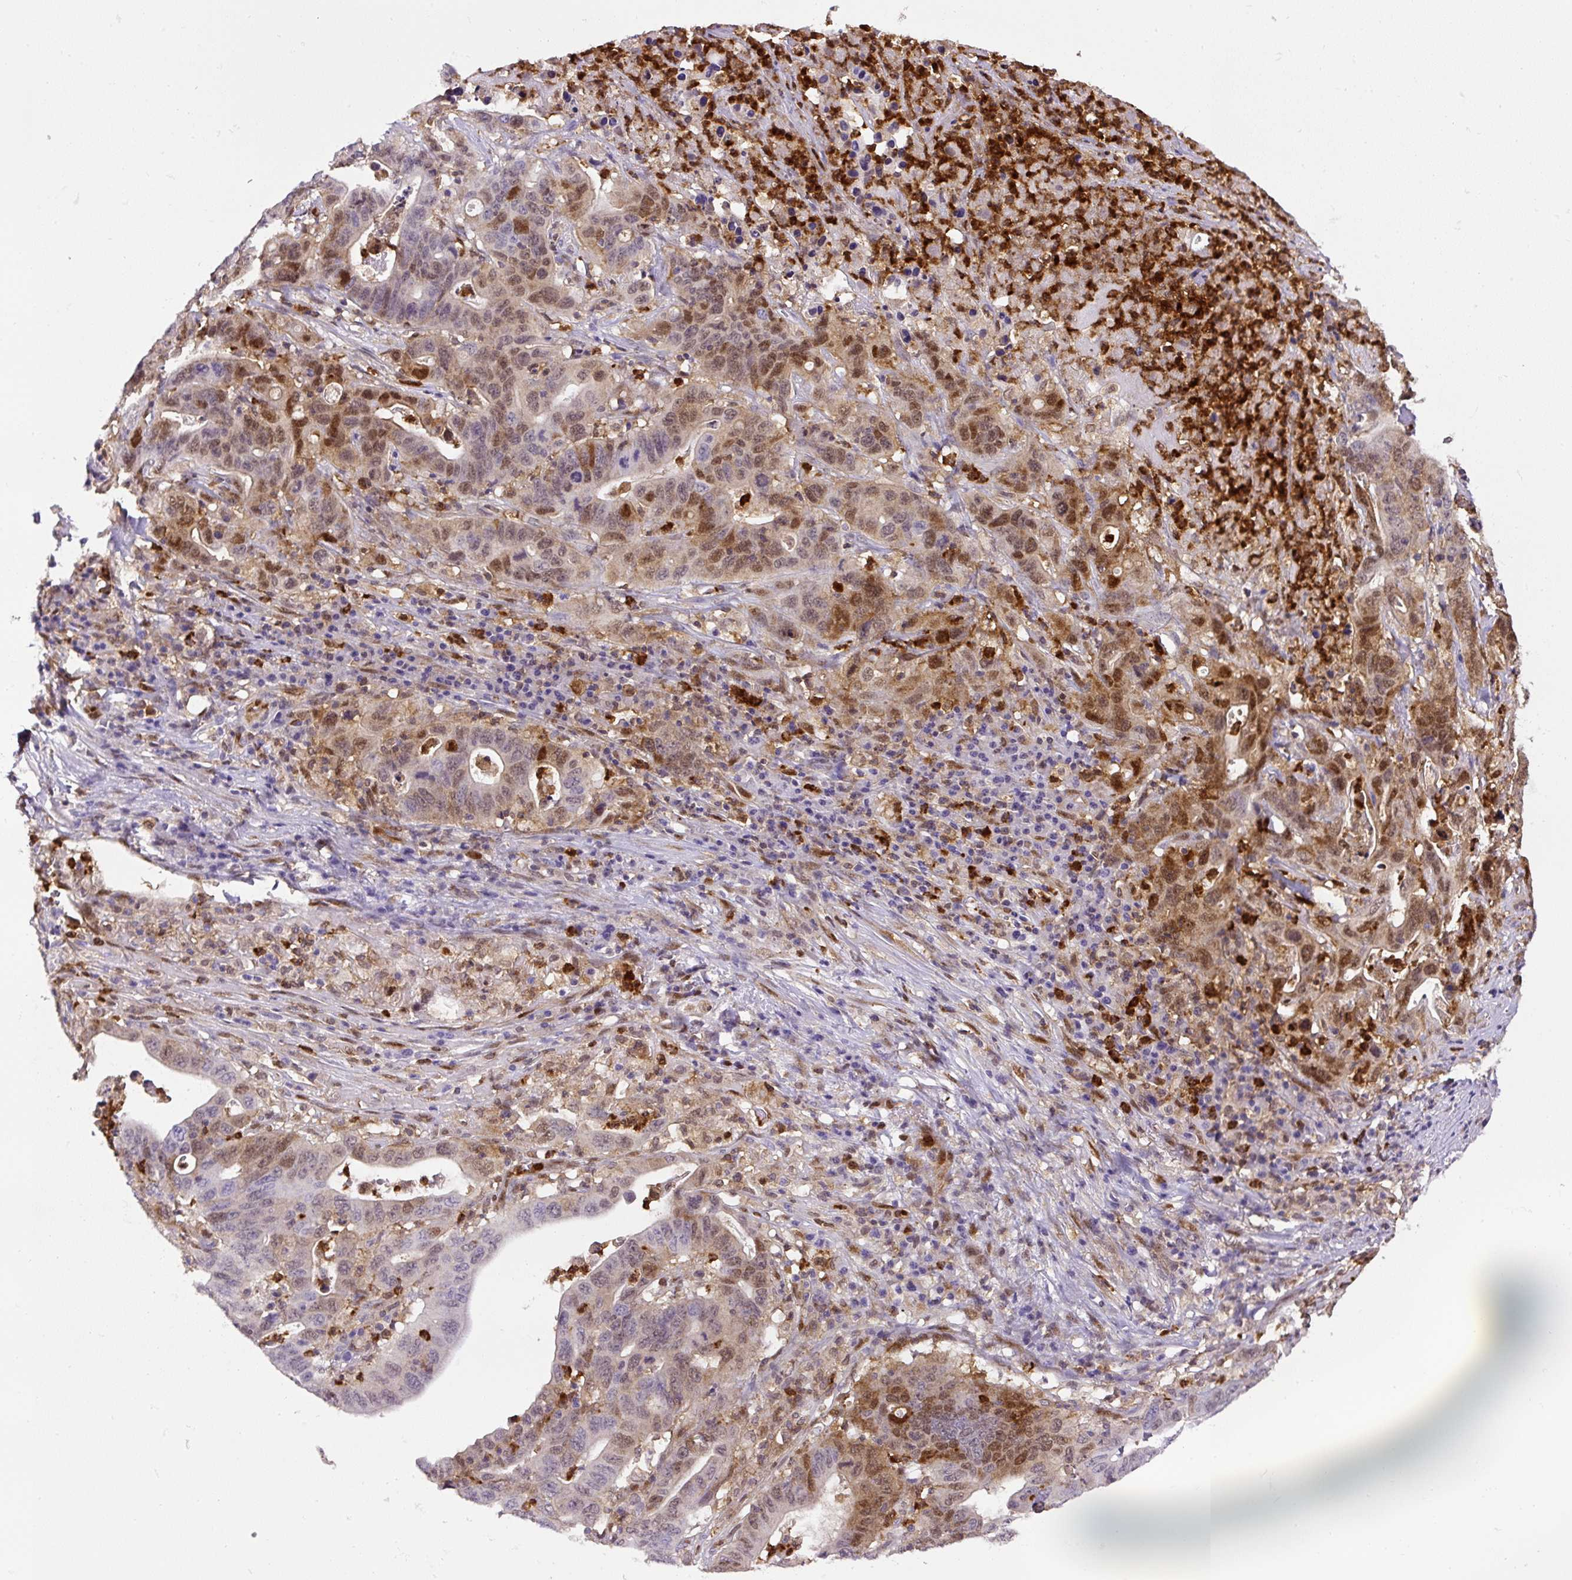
{"staining": {"intensity": "moderate", "quantity": "25%-75%", "location": "cytoplasmic/membranous,nuclear"}, "tissue": "lung cancer", "cell_type": "Tumor cells", "image_type": "cancer", "snomed": [{"axis": "morphology", "description": "Adenocarcinoma, NOS"}, {"axis": "topography", "description": "Lung"}], "caption": "About 25%-75% of tumor cells in adenocarcinoma (lung) demonstrate moderate cytoplasmic/membranous and nuclear protein expression as visualized by brown immunohistochemical staining.", "gene": "ANXA1", "patient": {"sex": "female", "age": 60}}